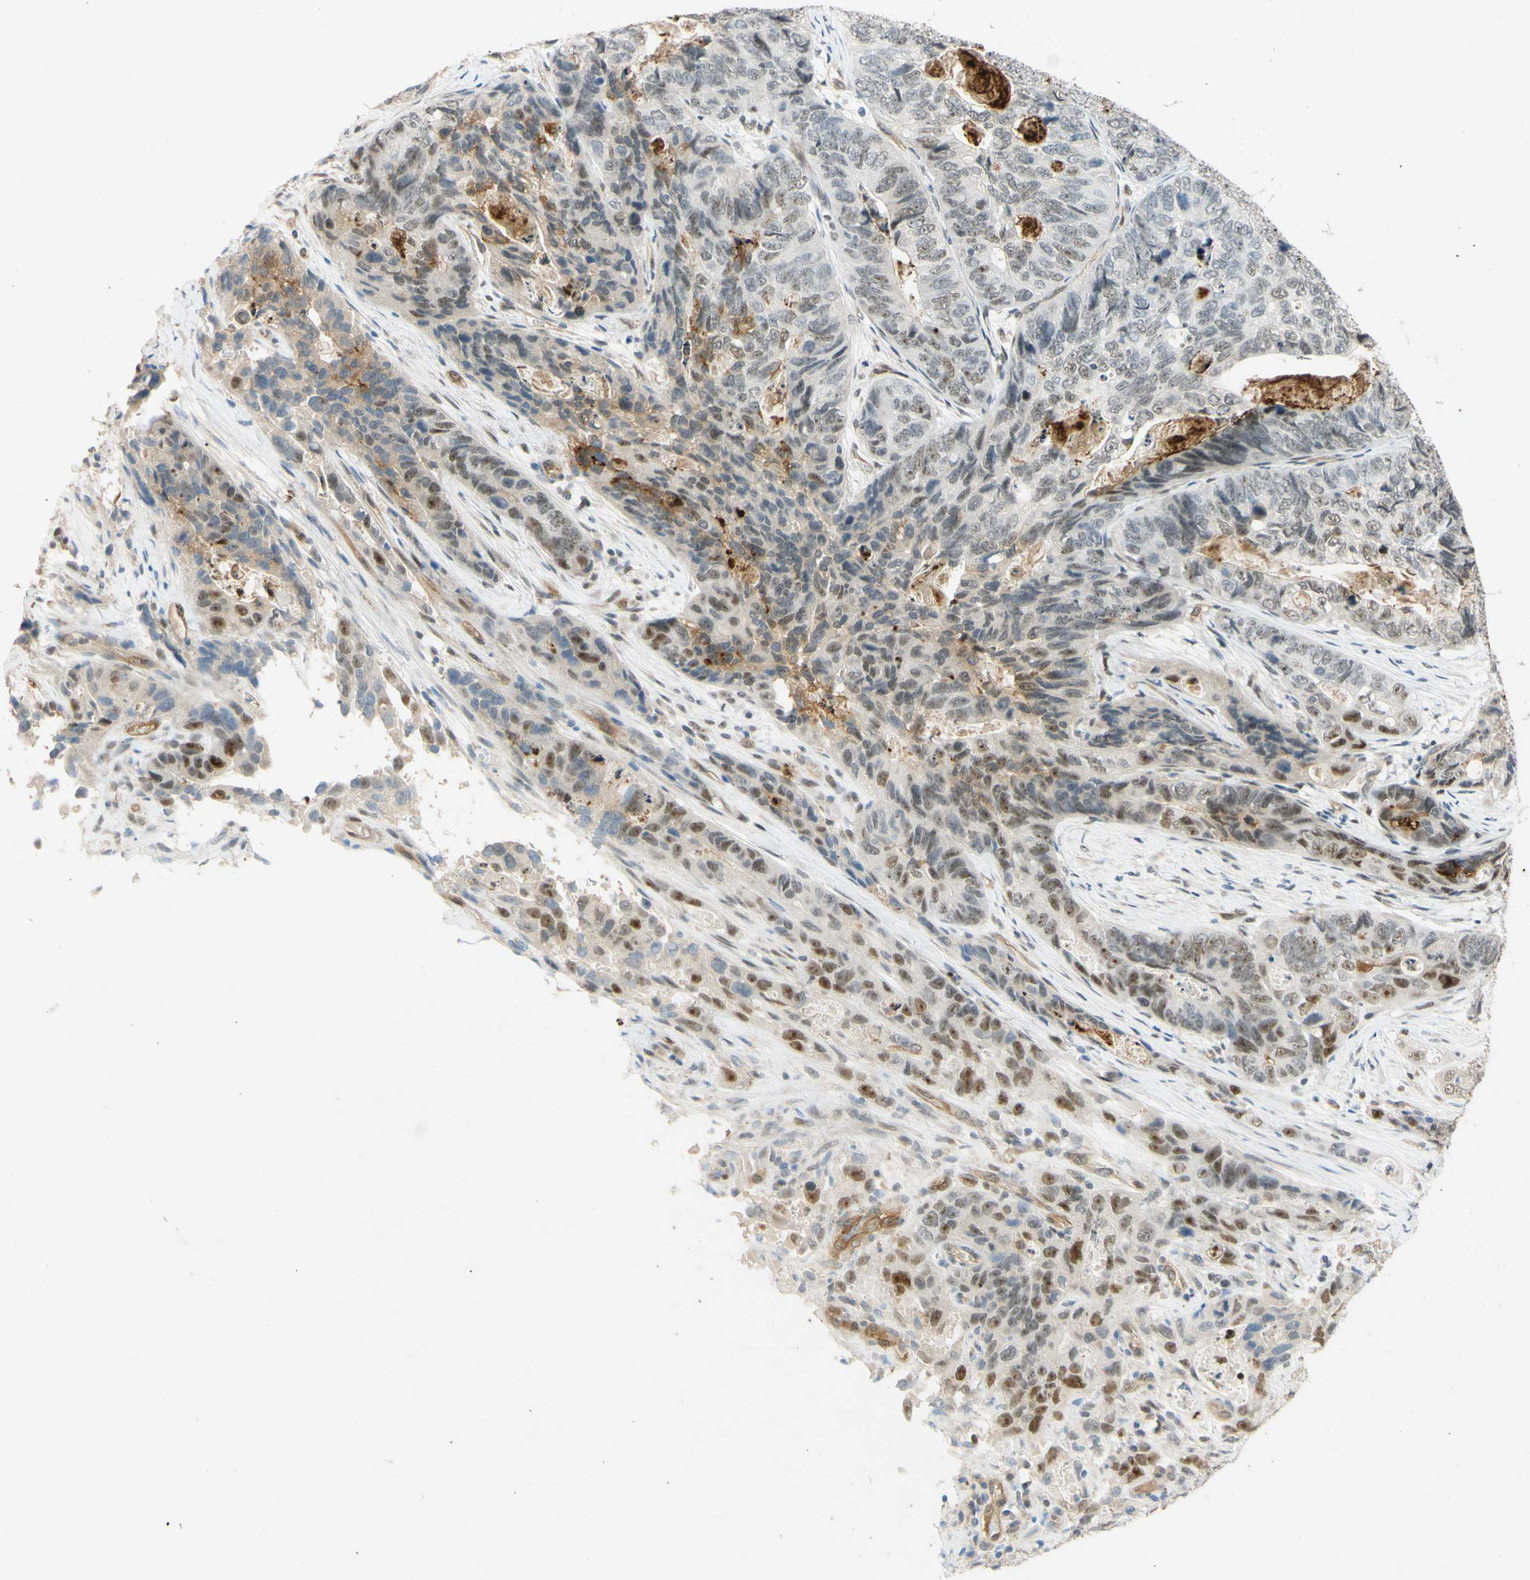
{"staining": {"intensity": "weak", "quantity": "25%-75%", "location": "nuclear"}, "tissue": "stomach cancer", "cell_type": "Tumor cells", "image_type": "cancer", "snomed": [{"axis": "morphology", "description": "Adenocarcinoma, NOS"}, {"axis": "topography", "description": "Stomach"}], "caption": "A high-resolution micrograph shows immunohistochemistry staining of stomach cancer, which demonstrates weak nuclear staining in about 25%-75% of tumor cells. The staining was performed using DAB (3,3'-diaminobenzidine) to visualize the protein expression in brown, while the nuclei were stained in blue with hematoxylin (Magnification: 20x).", "gene": "POLB", "patient": {"sex": "female", "age": 89}}